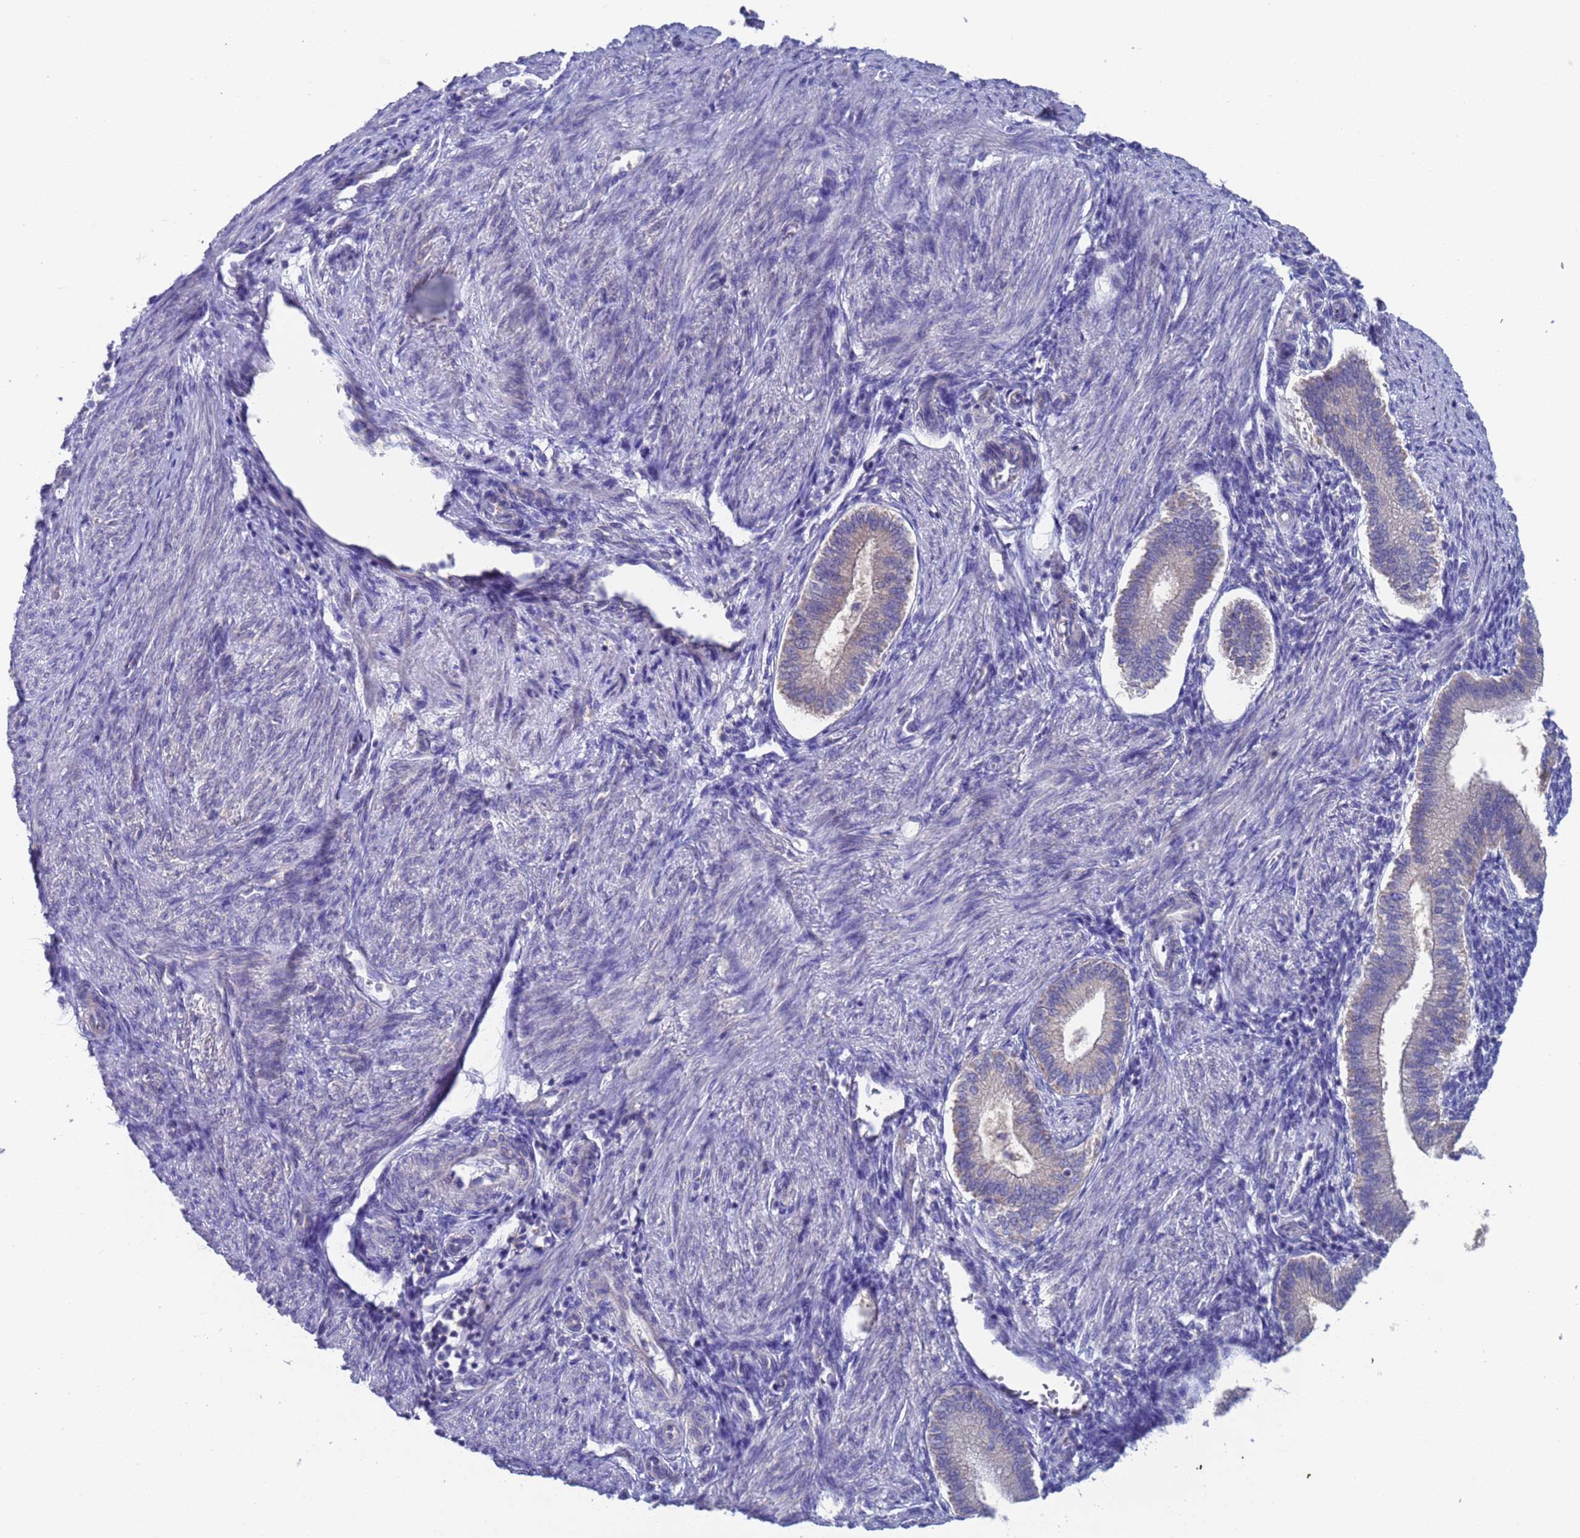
{"staining": {"intensity": "negative", "quantity": "none", "location": "none"}, "tissue": "endometrium", "cell_type": "Cells in endometrial stroma", "image_type": "normal", "snomed": [{"axis": "morphology", "description": "Normal tissue, NOS"}, {"axis": "topography", "description": "Endometrium"}], "caption": "Immunohistochemistry histopathology image of normal endometrium: endometrium stained with DAB shows no significant protein staining in cells in endometrial stroma.", "gene": "PET117", "patient": {"sex": "female", "age": 25}}